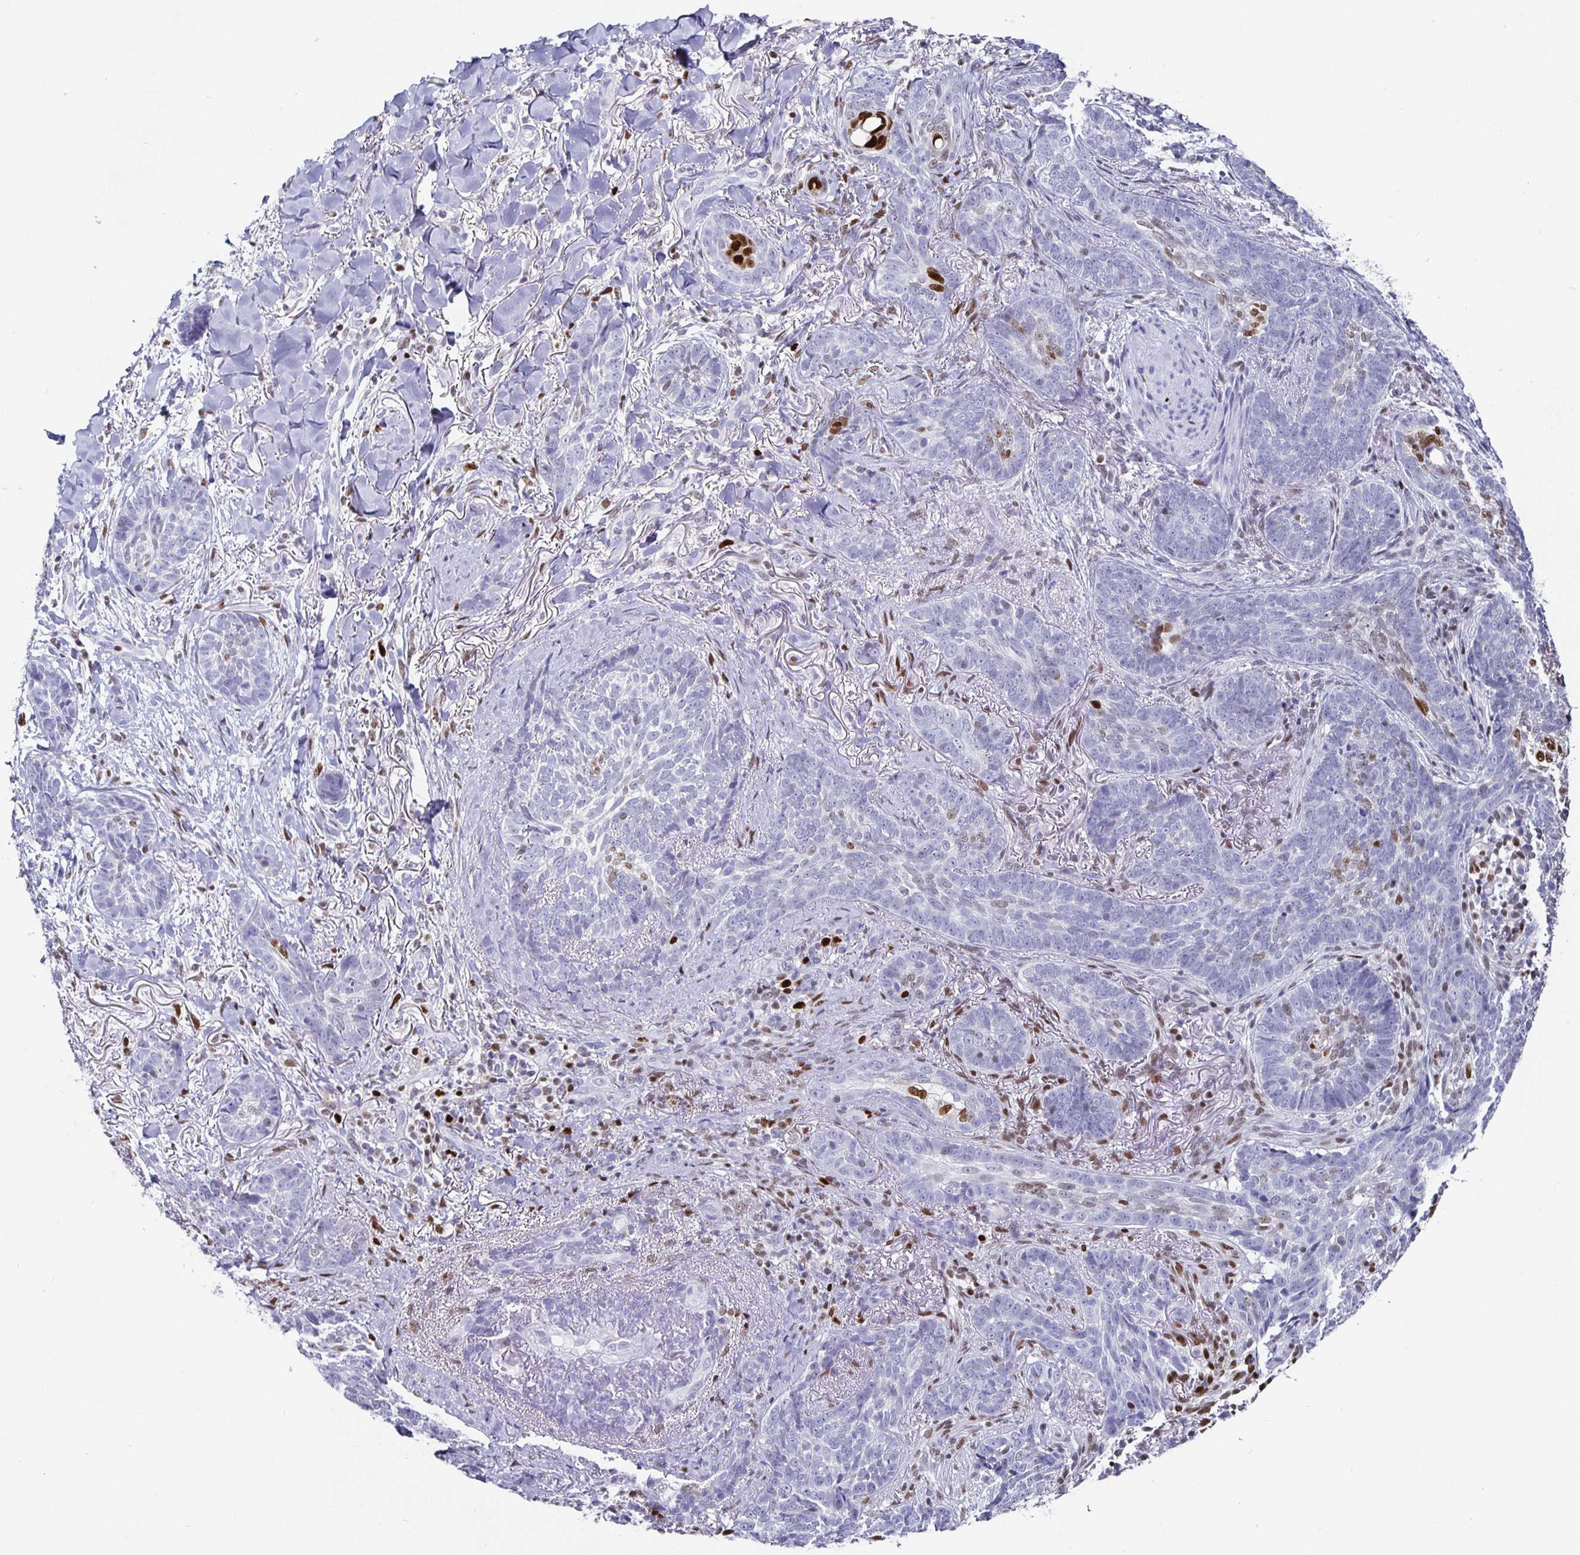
{"staining": {"intensity": "strong", "quantity": "<25%", "location": "nuclear"}, "tissue": "skin cancer", "cell_type": "Tumor cells", "image_type": "cancer", "snomed": [{"axis": "morphology", "description": "Basal cell carcinoma"}, {"axis": "topography", "description": "Skin"}, {"axis": "topography", "description": "Skin of face"}], "caption": "Human skin cancer (basal cell carcinoma) stained with a brown dye demonstrates strong nuclear positive expression in about <25% of tumor cells.", "gene": "RUNX2", "patient": {"sex": "male", "age": 88}}